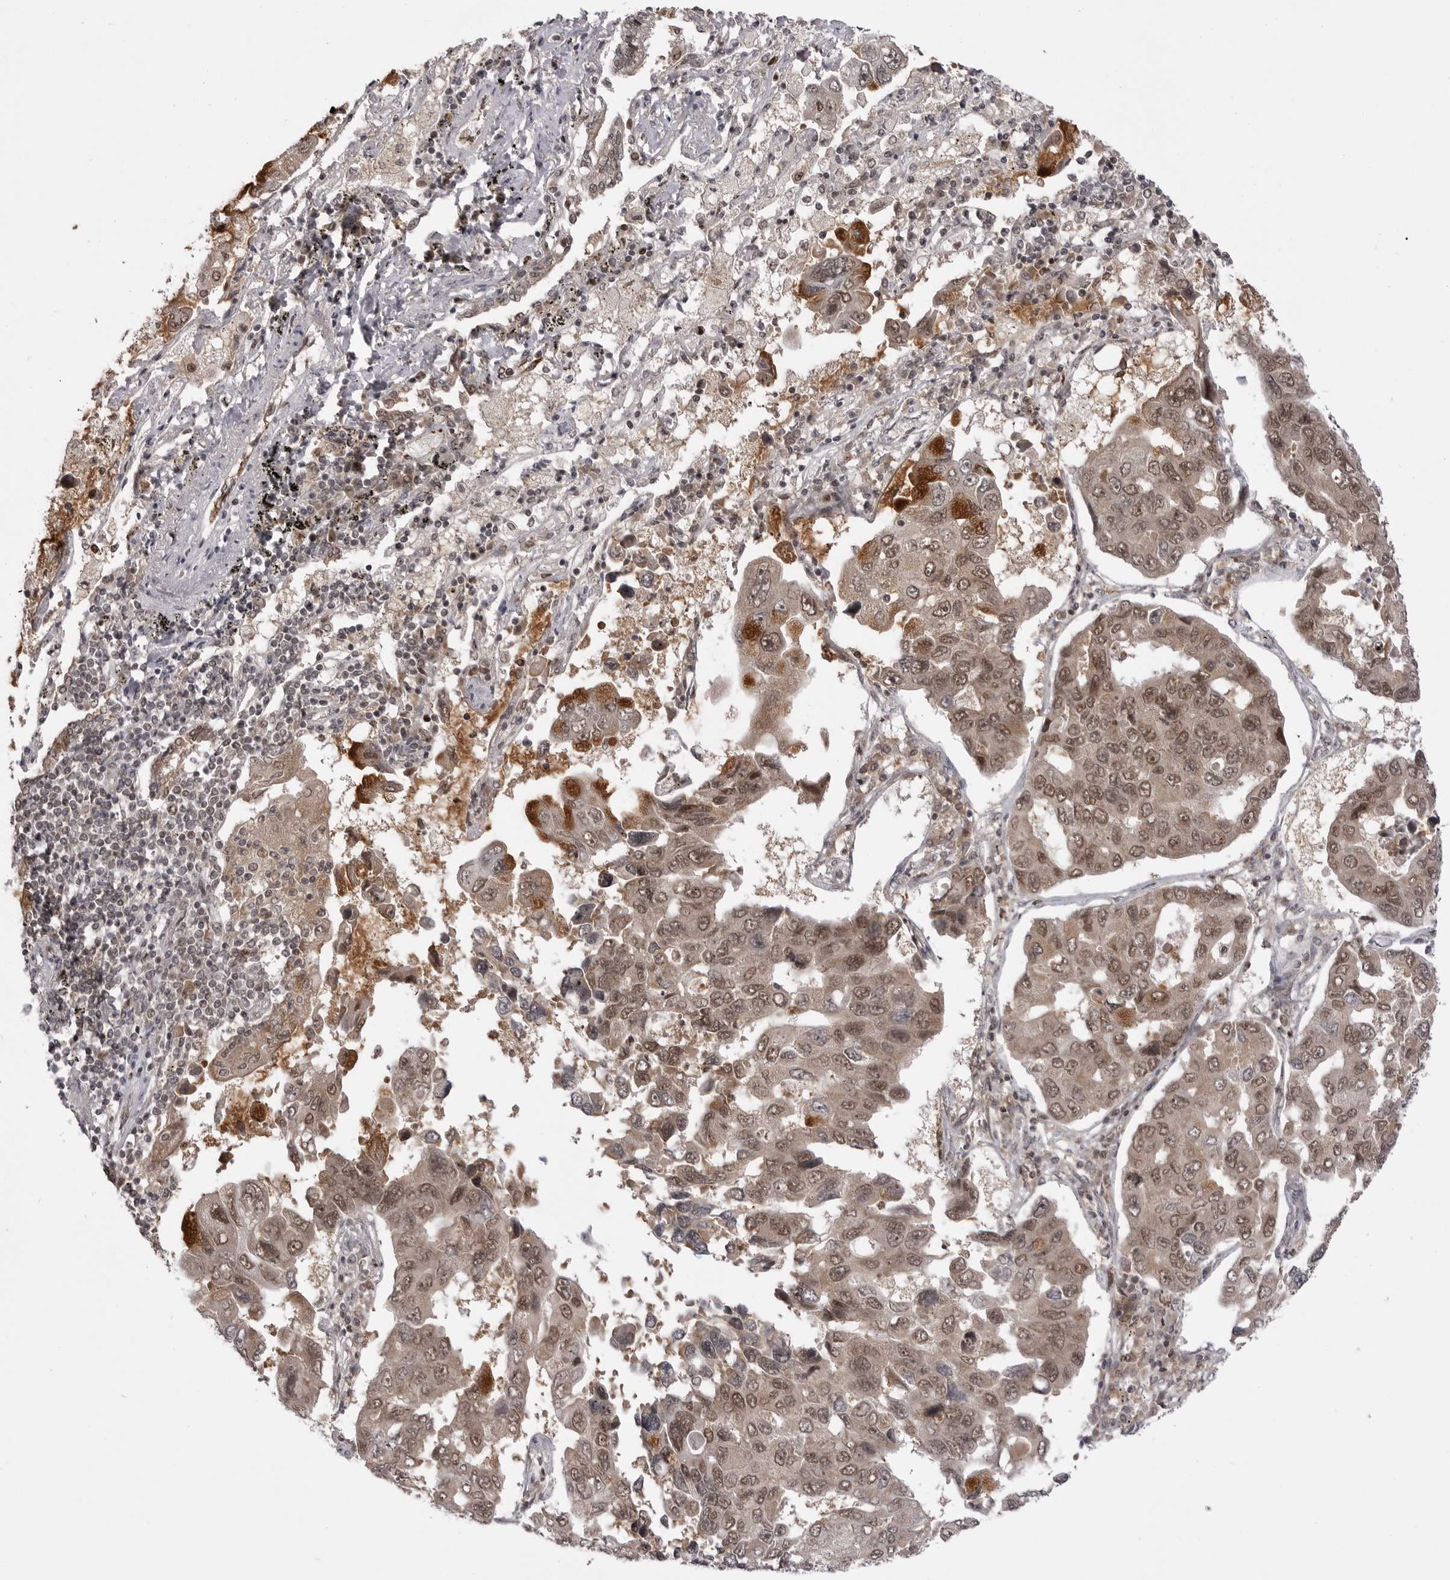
{"staining": {"intensity": "moderate", "quantity": ">75%", "location": "cytoplasmic/membranous,nuclear"}, "tissue": "lung cancer", "cell_type": "Tumor cells", "image_type": "cancer", "snomed": [{"axis": "morphology", "description": "Adenocarcinoma, NOS"}, {"axis": "topography", "description": "Lung"}], "caption": "A micrograph of human lung cancer stained for a protein reveals moderate cytoplasmic/membranous and nuclear brown staining in tumor cells.", "gene": "PTK2B", "patient": {"sex": "male", "age": 64}}